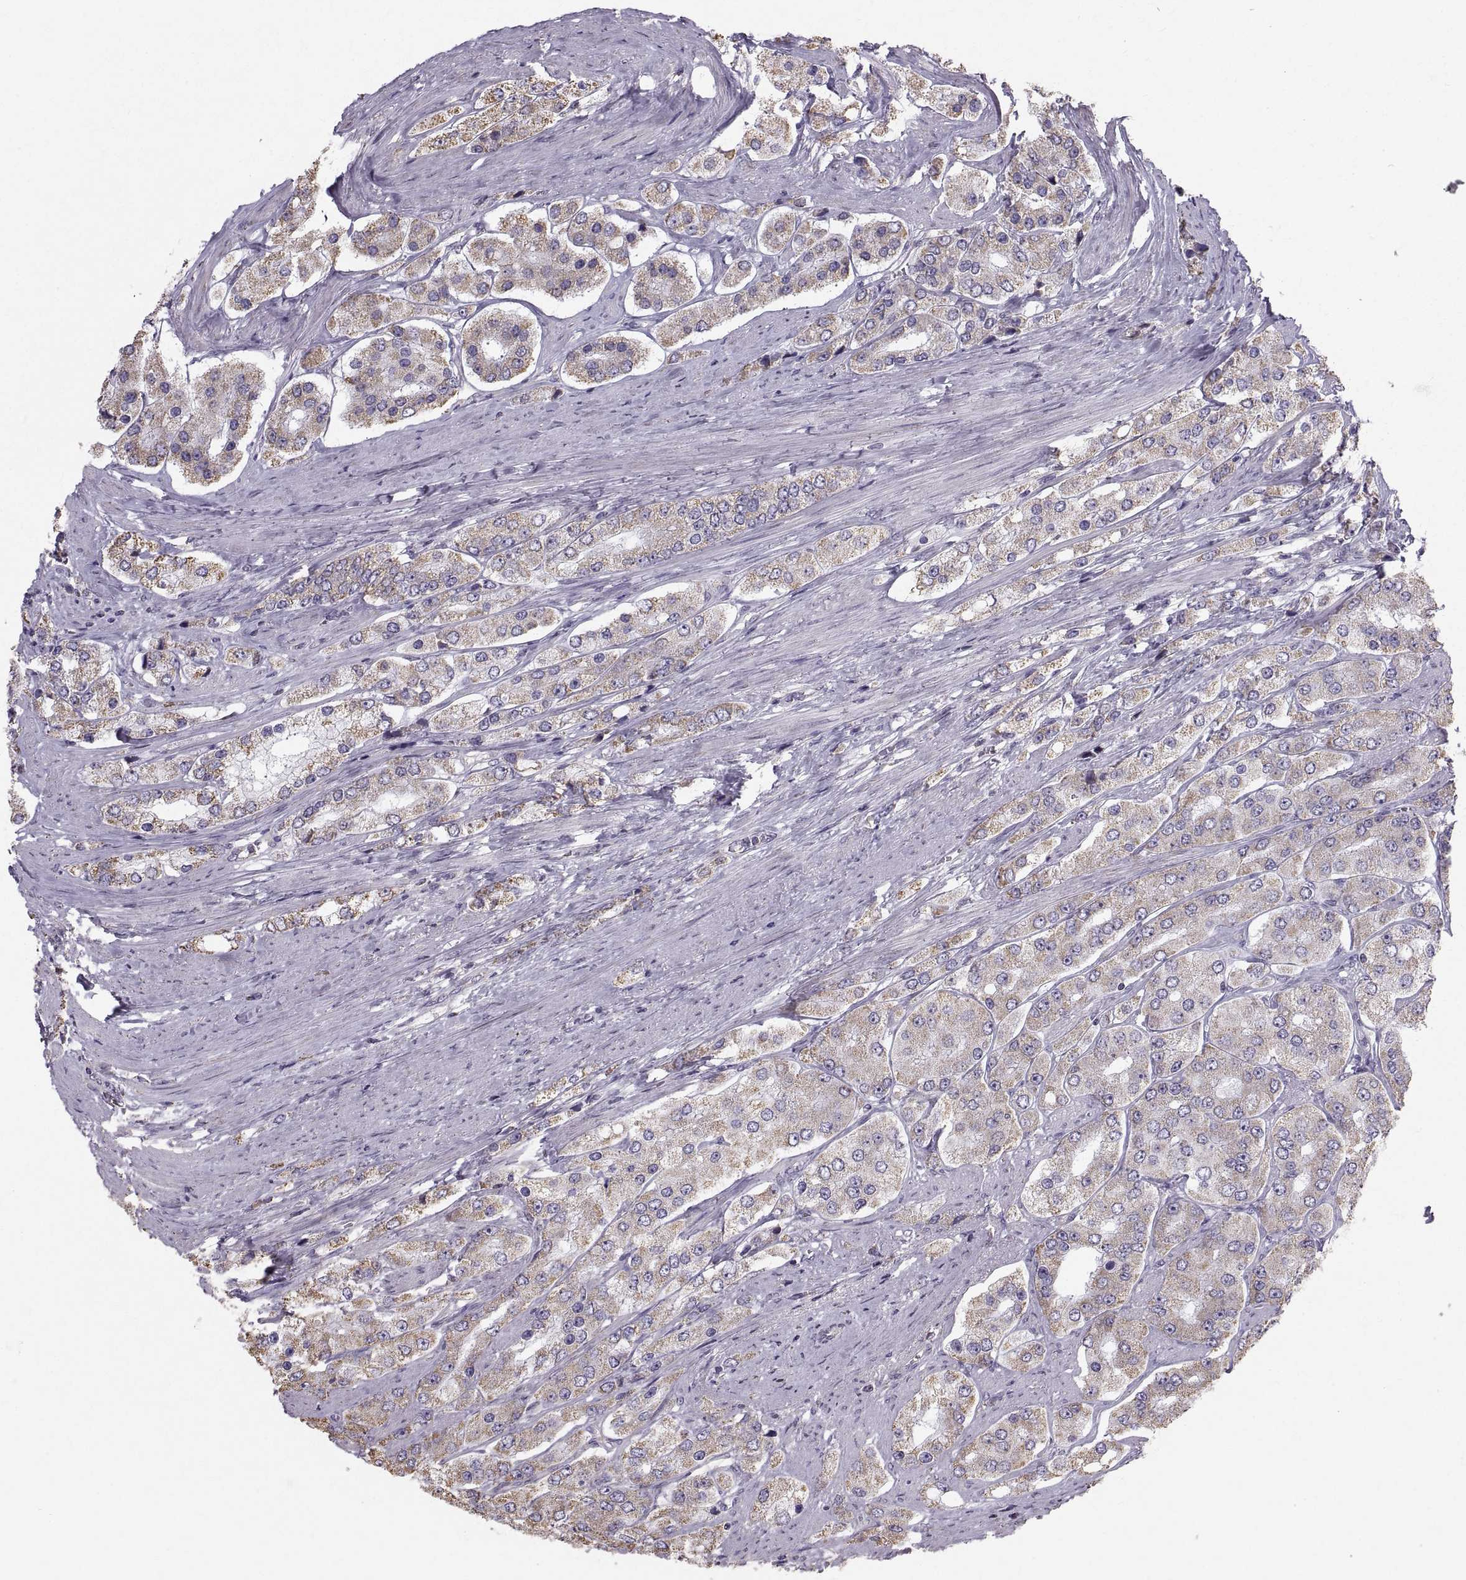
{"staining": {"intensity": "moderate", "quantity": "25%-75%", "location": "cytoplasmic/membranous"}, "tissue": "prostate cancer", "cell_type": "Tumor cells", "image_type": "cancer", "snomed": [{"axis": "morphology", "description": "Adenocarcinoma, Low grade"}, {"axis": "topography", "description": "Prostate"}], "caption": "Prostate adenocarcinoma (low-grade) tissue exhibits moderate cytoplasmic/membranous positivity in about 25%-75% of tumor cells, visualized by immunohistochemistry. (IHC, brightfield microscopy, high magnification).", "gene": "STMND1", "patient": {"sex": "male", "age": 69}}